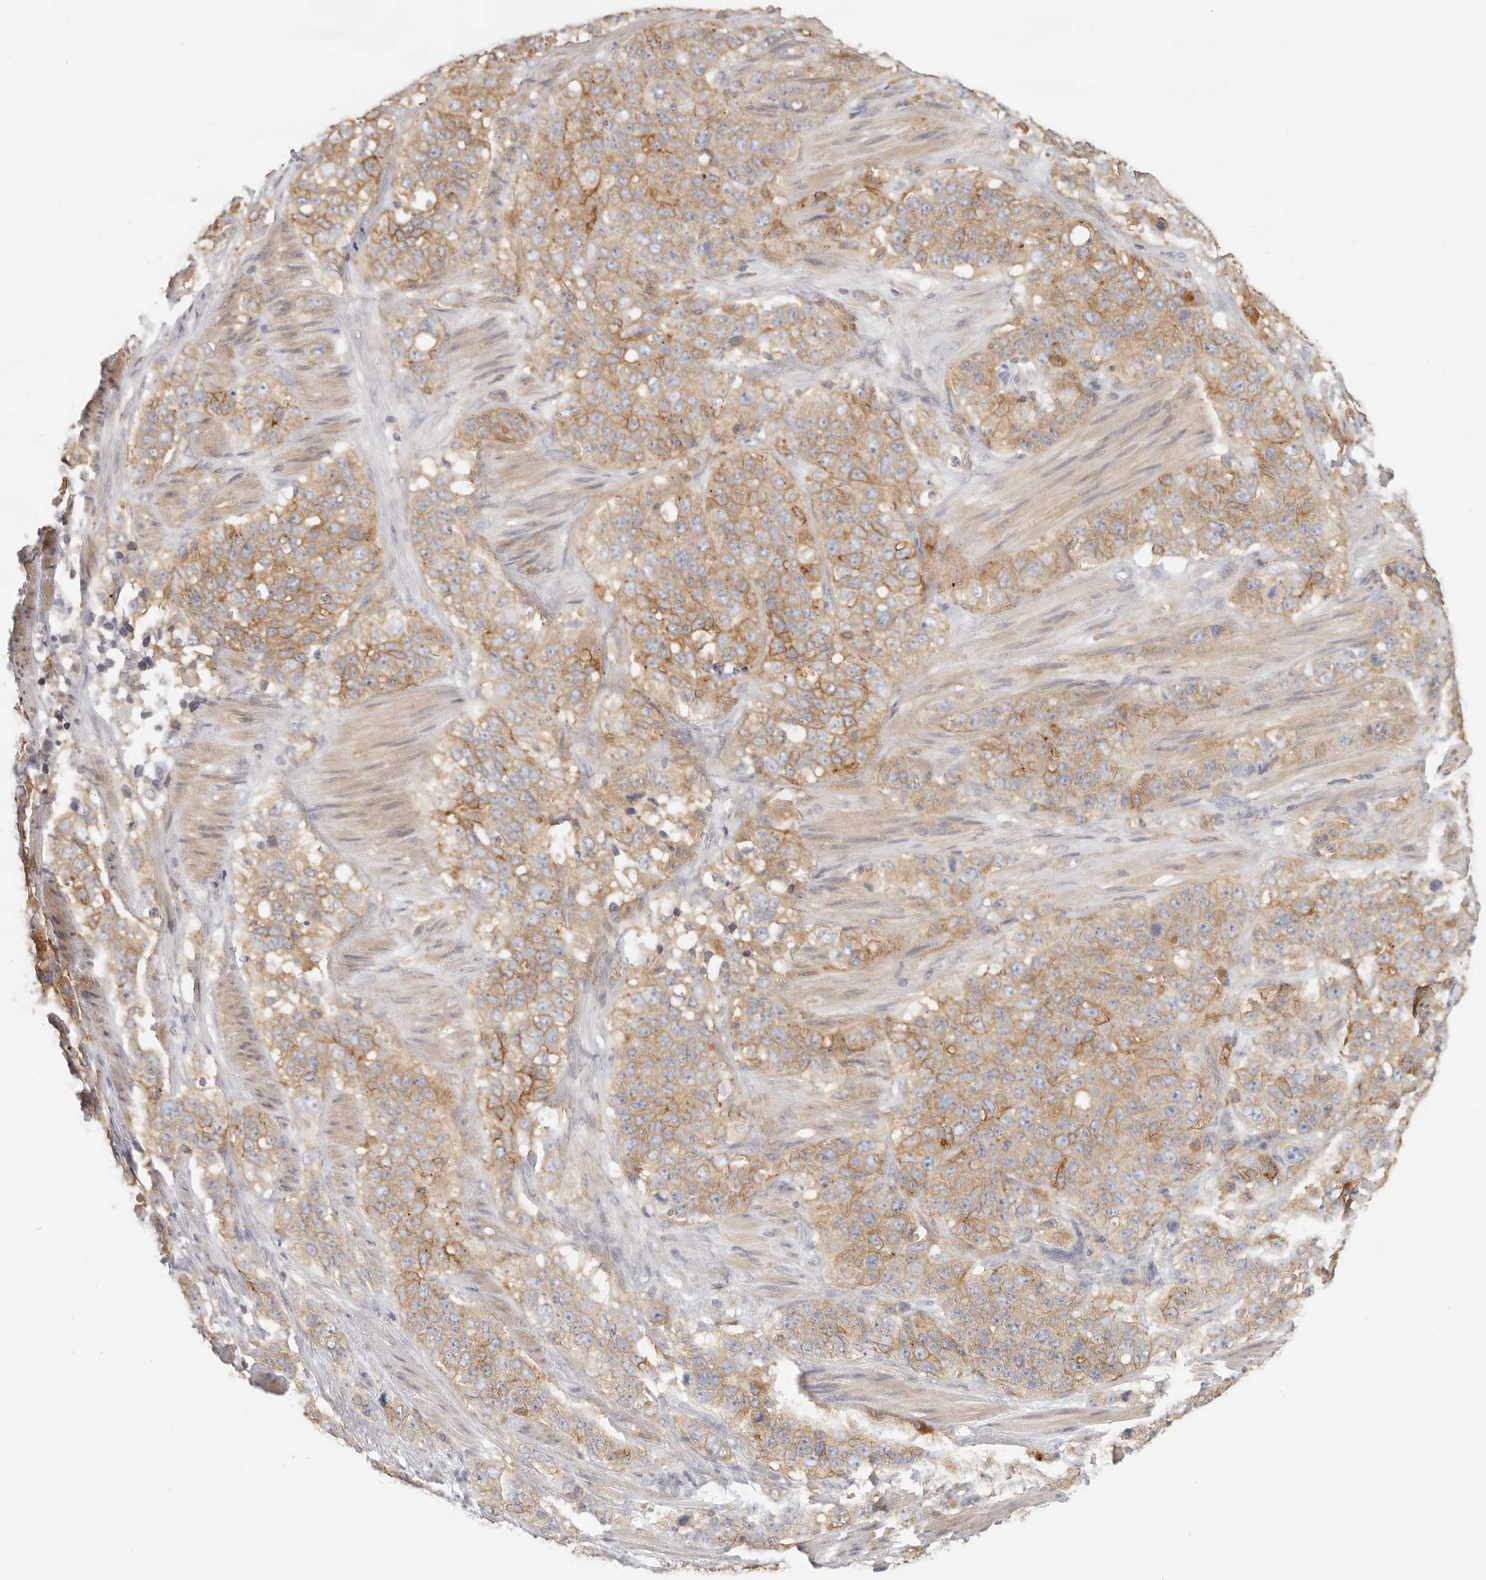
{"staining": {"intensity": "moderate", "quantity": ">75%", "location": "cytoplasmic/membranous"}, "tissue": "stomach cancer", "cell_type": "Tumor cells", "image_type": "cancer", "snomed": [{"axis": "morphology", "description": "Adenocarcinoma, NOS"}, {"axis": "topography", "description": "Stomach"}], "caption": "A photomicrograph of human stomach cancer stained for a protein exhibits moderate cytoplasmic/membranous brown staining in tumor cells.", "gene": "ANXA9", "patient": {"sex": "male", "age": 48}}